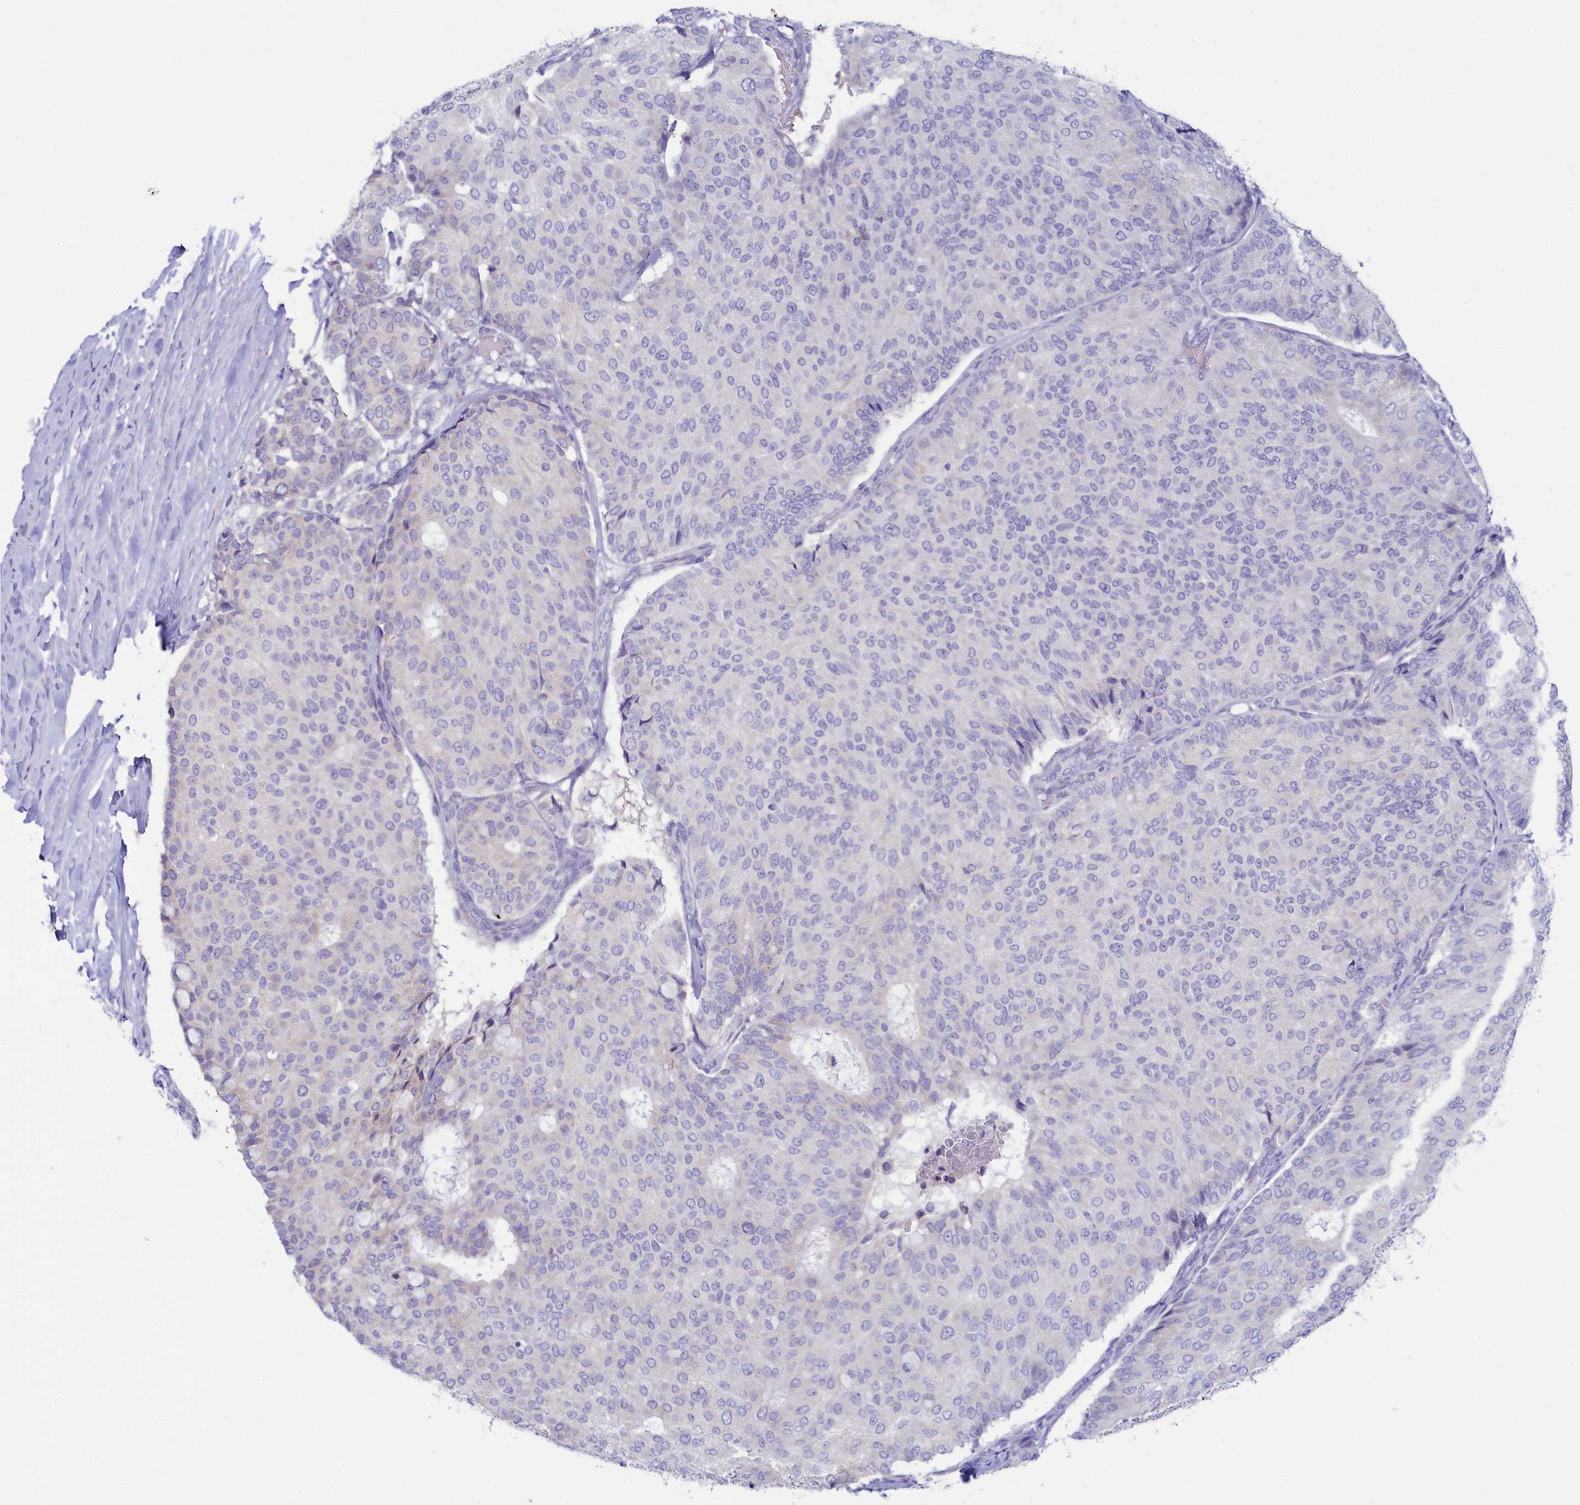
{"staining": {"intensity": "negative", "quantity": "none", "location": "none"}, "tissue": "breast cancer", "cell_type": "Tumor cells", "image_type": "cancer", "snomed": [{"axis": "morphology", "description": "Duct carcinoma"}, {"axis": "topography", "description": "Breast"}], "caption": "Immunohistochemistry (IHC) histopathology image of neoplastic tissue: human breast intraductal carcinoma stained with DAB reveals no significant protein staining in tumor cells.", "gene": "SKA3", "patient": {"sex": "female", "age": 75}}